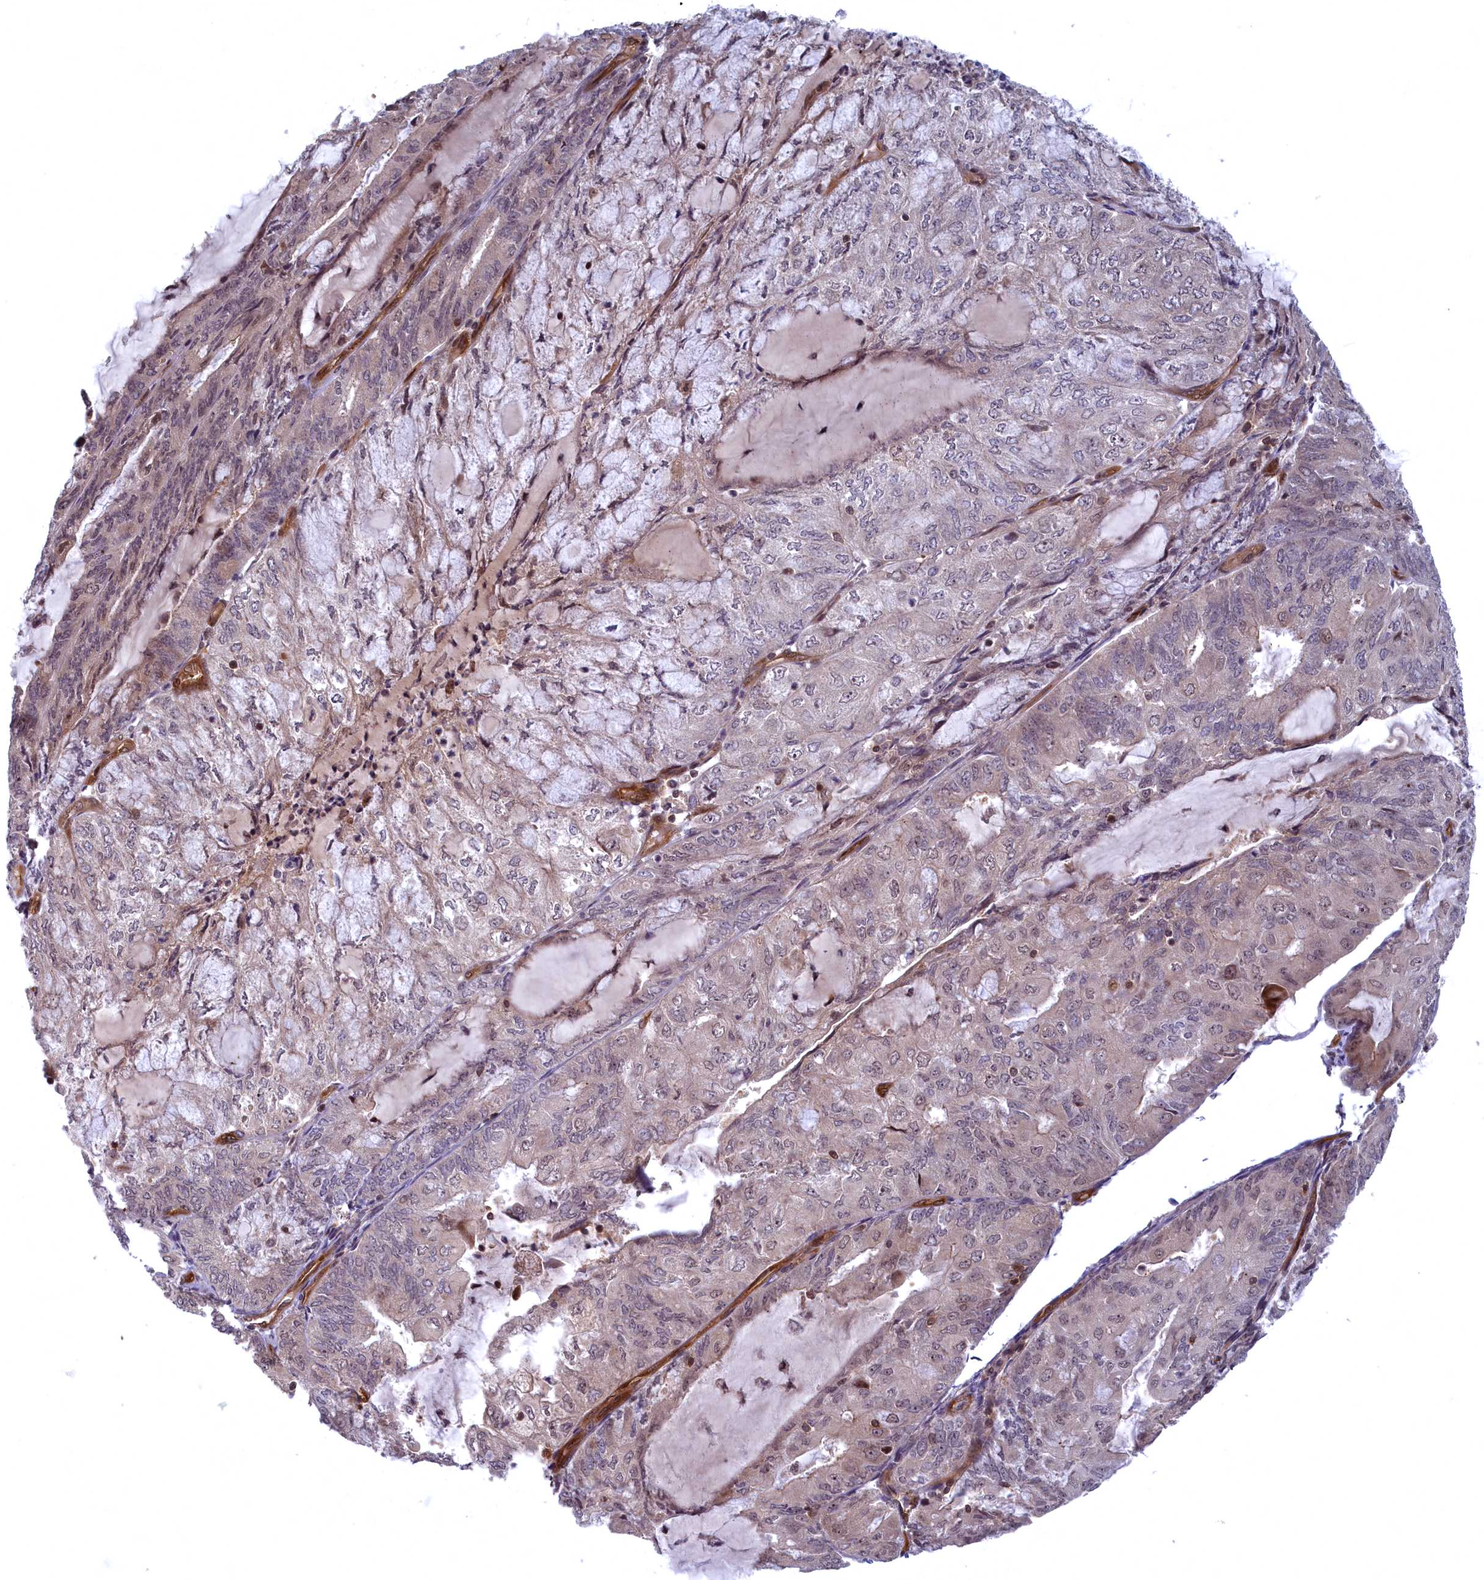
{"staining": {"intensity": "negative", "quantity": "none", "location": "none"}, "tissue": "endometrial cancer", "cell_type": "Tumor cells", "image_type": "cancer", "snomed": [{"axis": "morphology", "description": "Adenocarcinoma, NOS"}, {"axis": "topography", "description": "Endometrium"}], "caption": "A micrograph of human endometrial cancer (adenocarcinoma) is negative for staining in tumor cells.", "gene": "SNRK", "patient": {"sex": "female", "age": 81}}